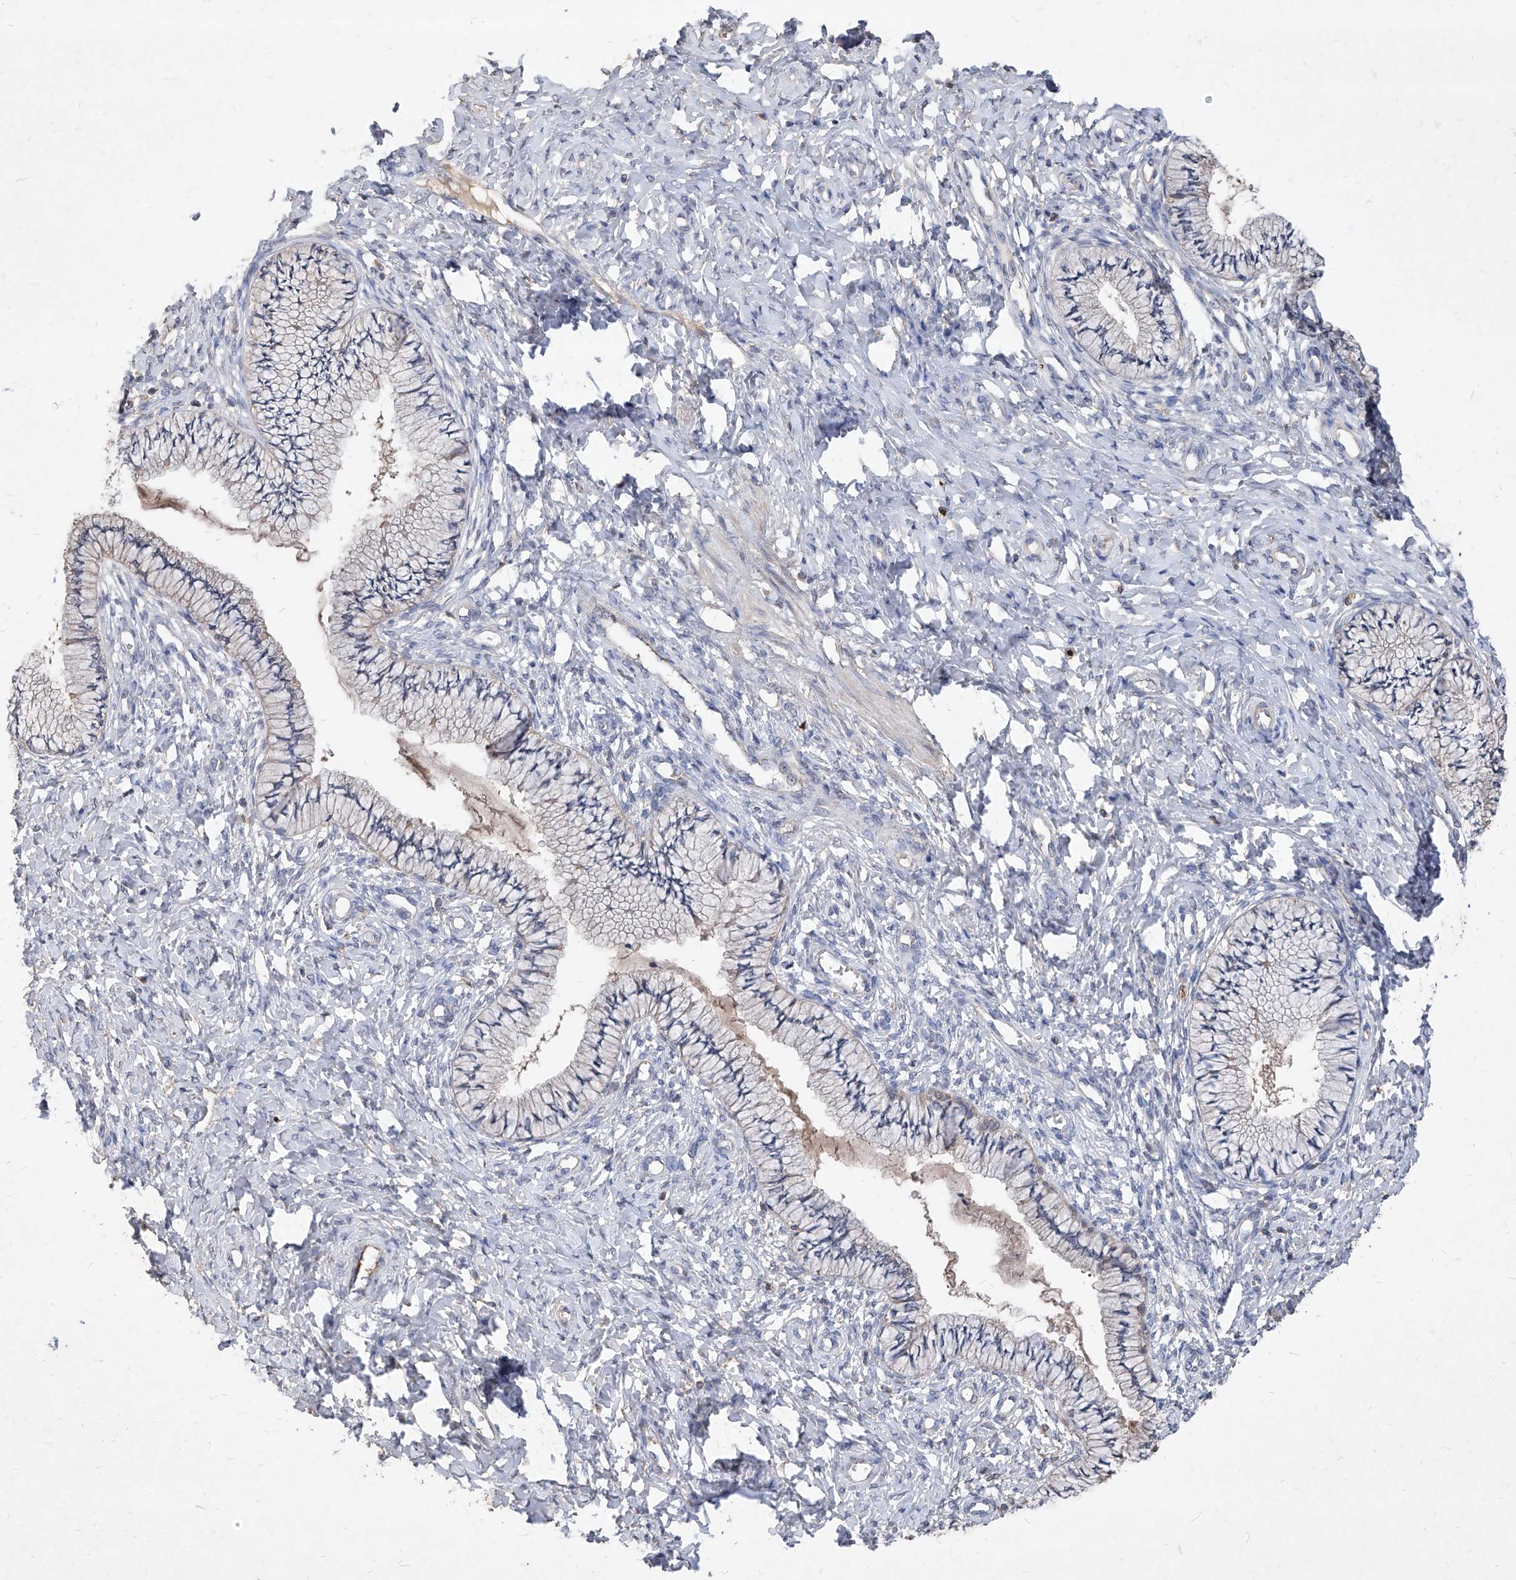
{"staining": {"intensity": "negative", "quantity": "none", "location": "none"}, "tissue": "cervix", "cell_type": "Glandular cells", "image_type": "normal", "snomed": [{"axis": "morphology", "description": "Normal tissue, NOS"}, {"axis": "topography", "description": "Cervix"}], "caption": "Cervix stained for a protein using IHC displays no expression glandular cells.", "gene": "SYNGR1", "patient": {"sex": "female", "age": 36}}